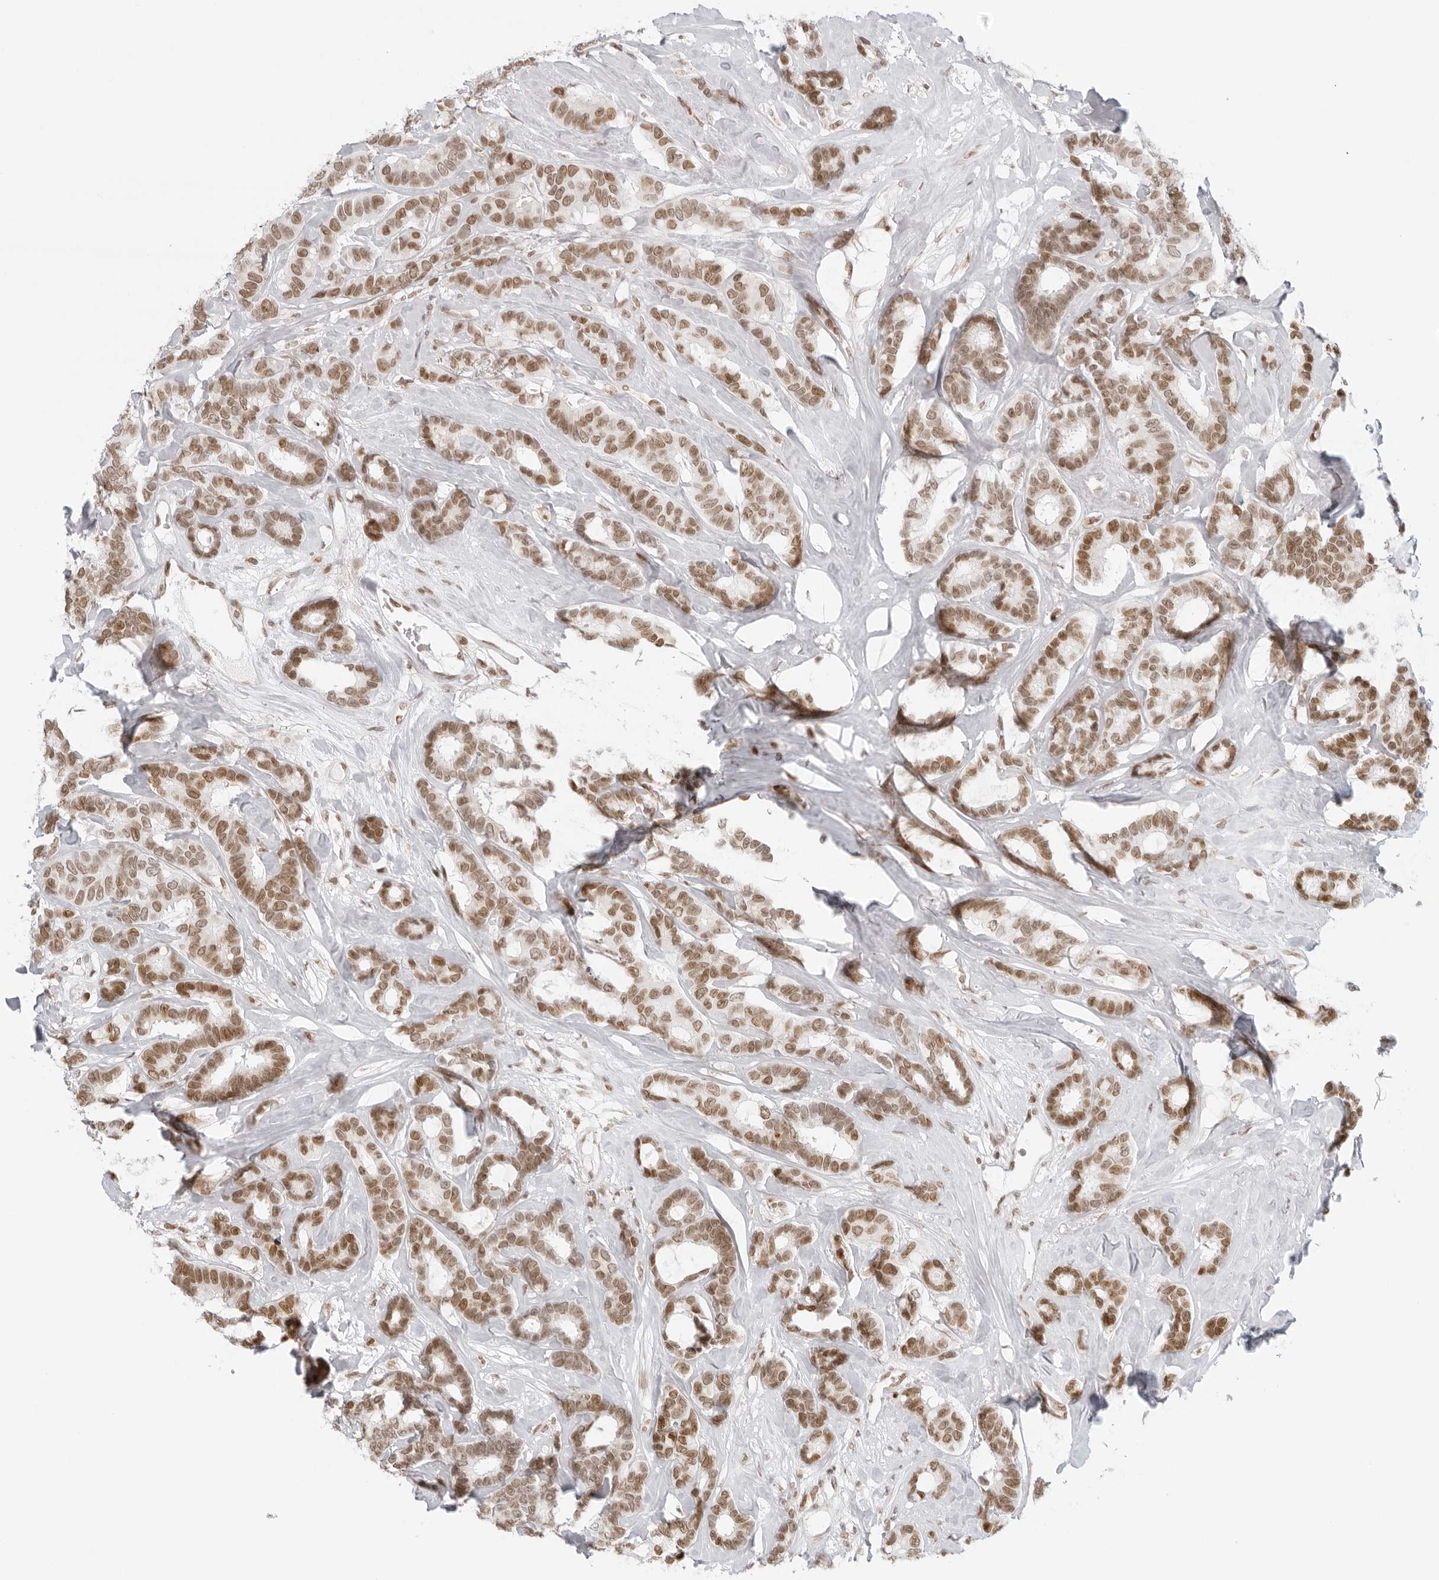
{"staining": {"intensity": "moderate", "quantity": ">75%", "location": "nuclear"}, "tissue": "breast cancer", "cell_type": "Tumor cells", "image_type": "cancer", "snomed": [{"axis": "morphology", "description": "Duct carcinoma"}, {"axis": "topography", "description": "Breast"}], "caption": "Brown immunohistochemical staining in breast cancer (intraductal carcinoma) demonstrates moderate nuclear positivity in approximately >75% of tumor cells. The protein of interest is stained brown, and the nuclei are stained in blue (DAB IHC with brightfield microscopy, high magnification).", "gene": "RCC1", "patient": {"sex": "female", "age": 87}}